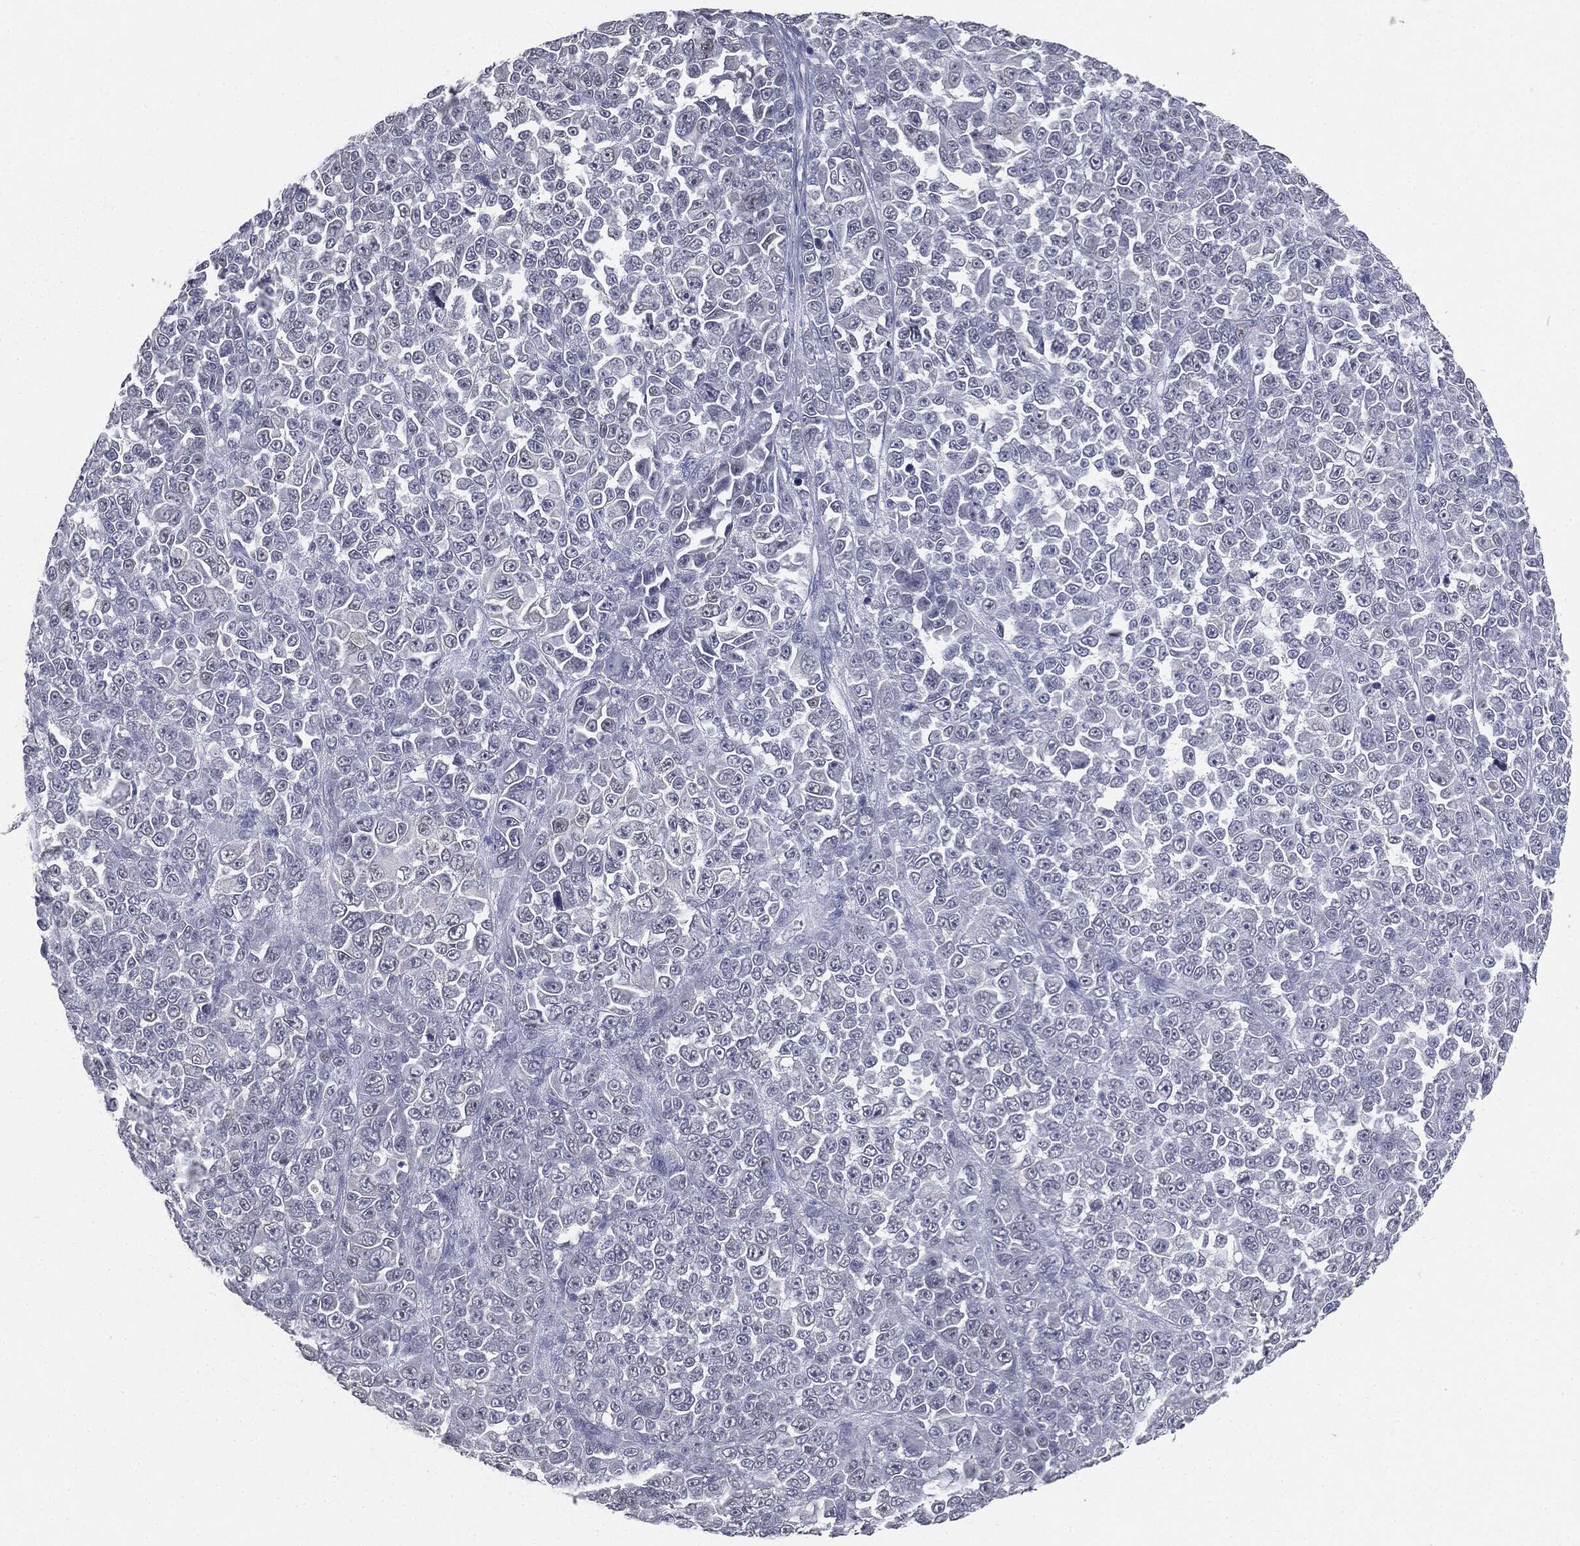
{"staining": {"intensity": "negative", "quantity": "none", "location": "none"}, "tissue": "melanoma", "cell_type": "Tumor cells", "image_type": "cancer", "snomed": [{"axis": "morphology", "description": "Malignant melanoma, NOS"}, {"axis": "topography", "description": "Skin"}], "caption": "Immunohistochemical staining of human melanoma exhibits no significant expression in tumor cells.", "gene": "SLC2A2", "patient": {"sex": "female", "age": 95}}